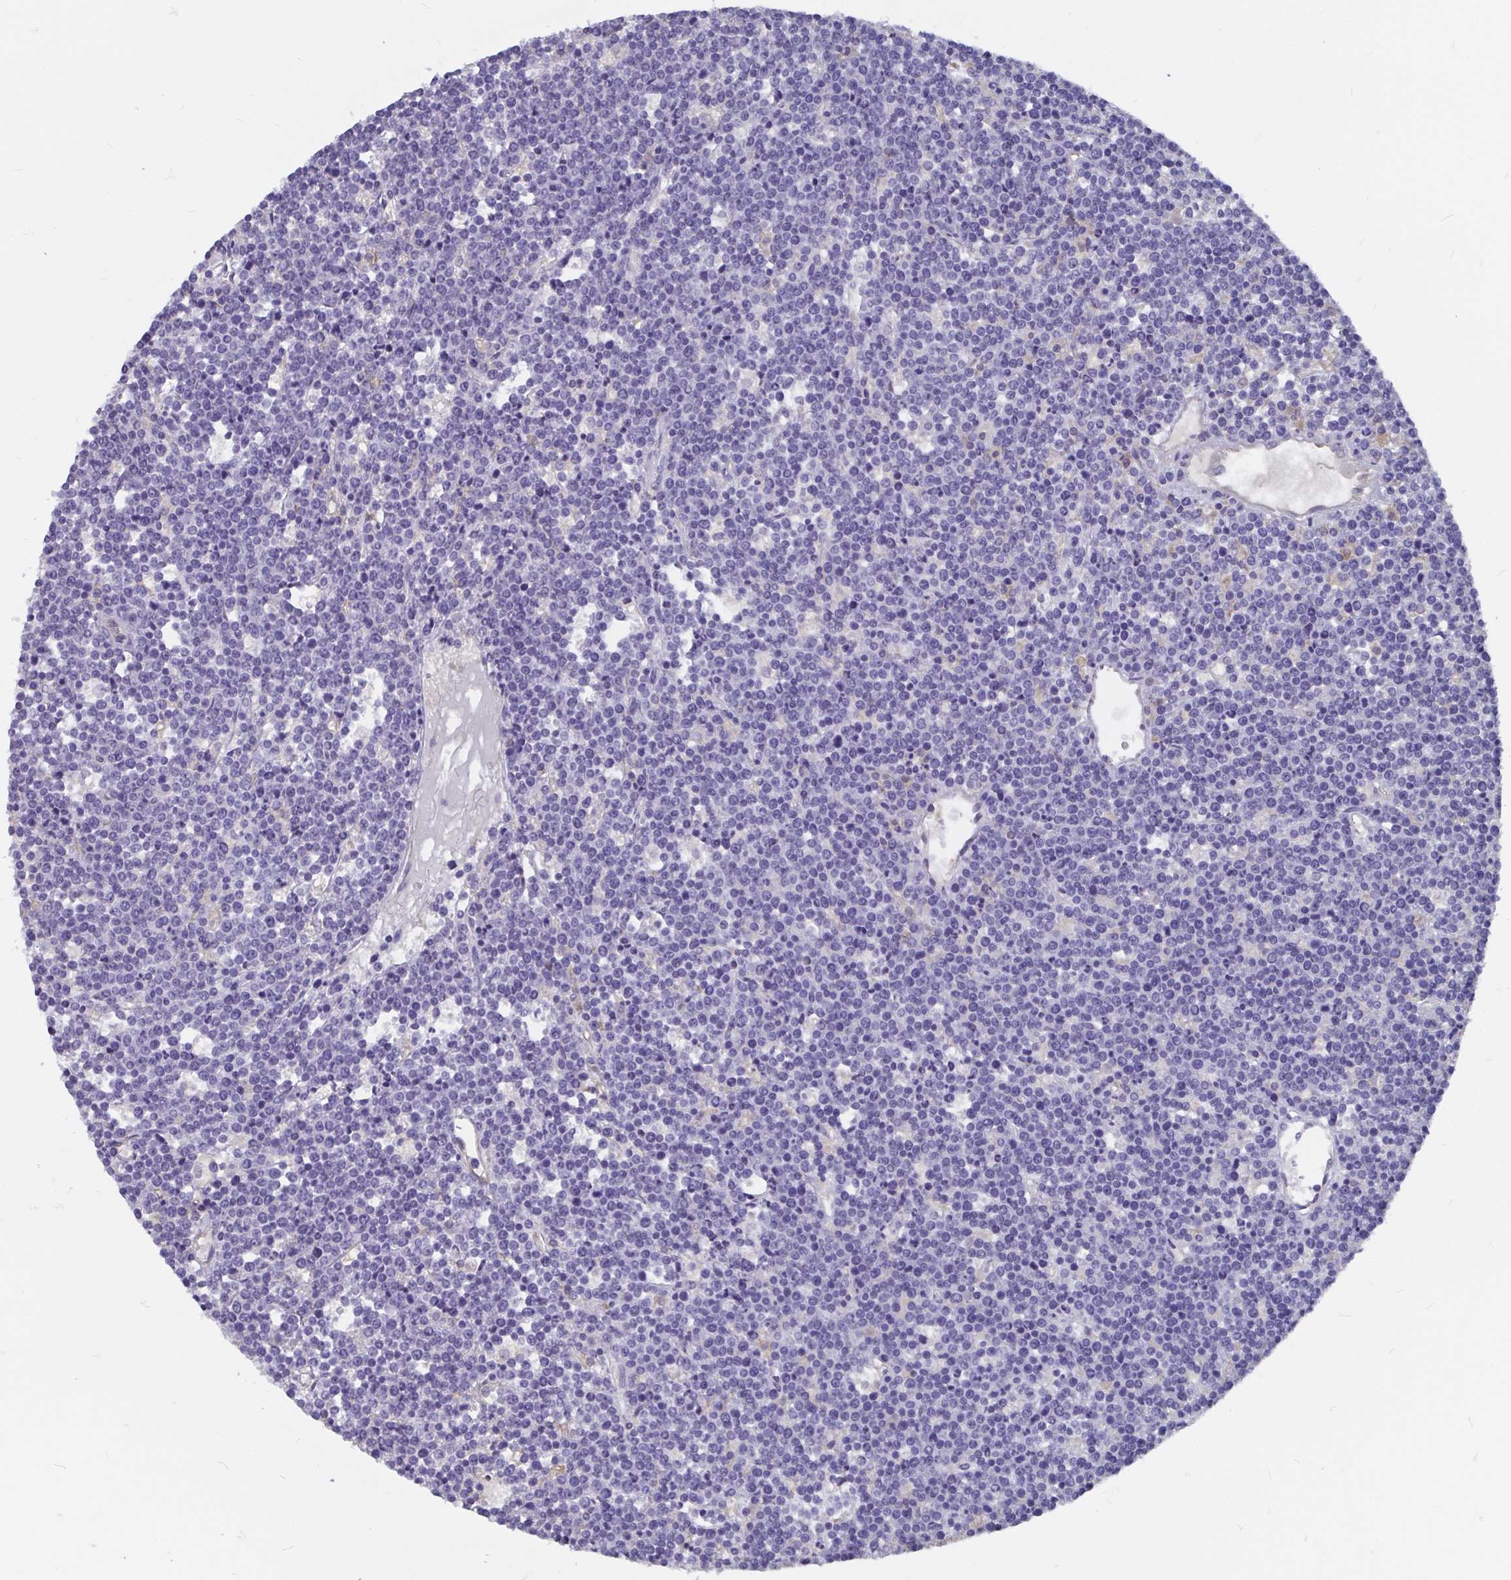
{"staining": {"intensity": "negative", "quantity": "none", "location": "none"}, "tissue": "lymphoma", "cell_type": "Tumor cells", "image_type": "cancer", "snomed": [{"axis": "morphology", "description": "Malignant lymphoma, non-Hodgkin's type, High grade"}, {"axis": "topography", "description": "Ovary"}], "caption": "DAB immunohistochemical staining of human lymphoma reveals no significant expression in tumor cells.", "gene": "ADAMTS6", "patient": {"sex": "female", "age": 56}}